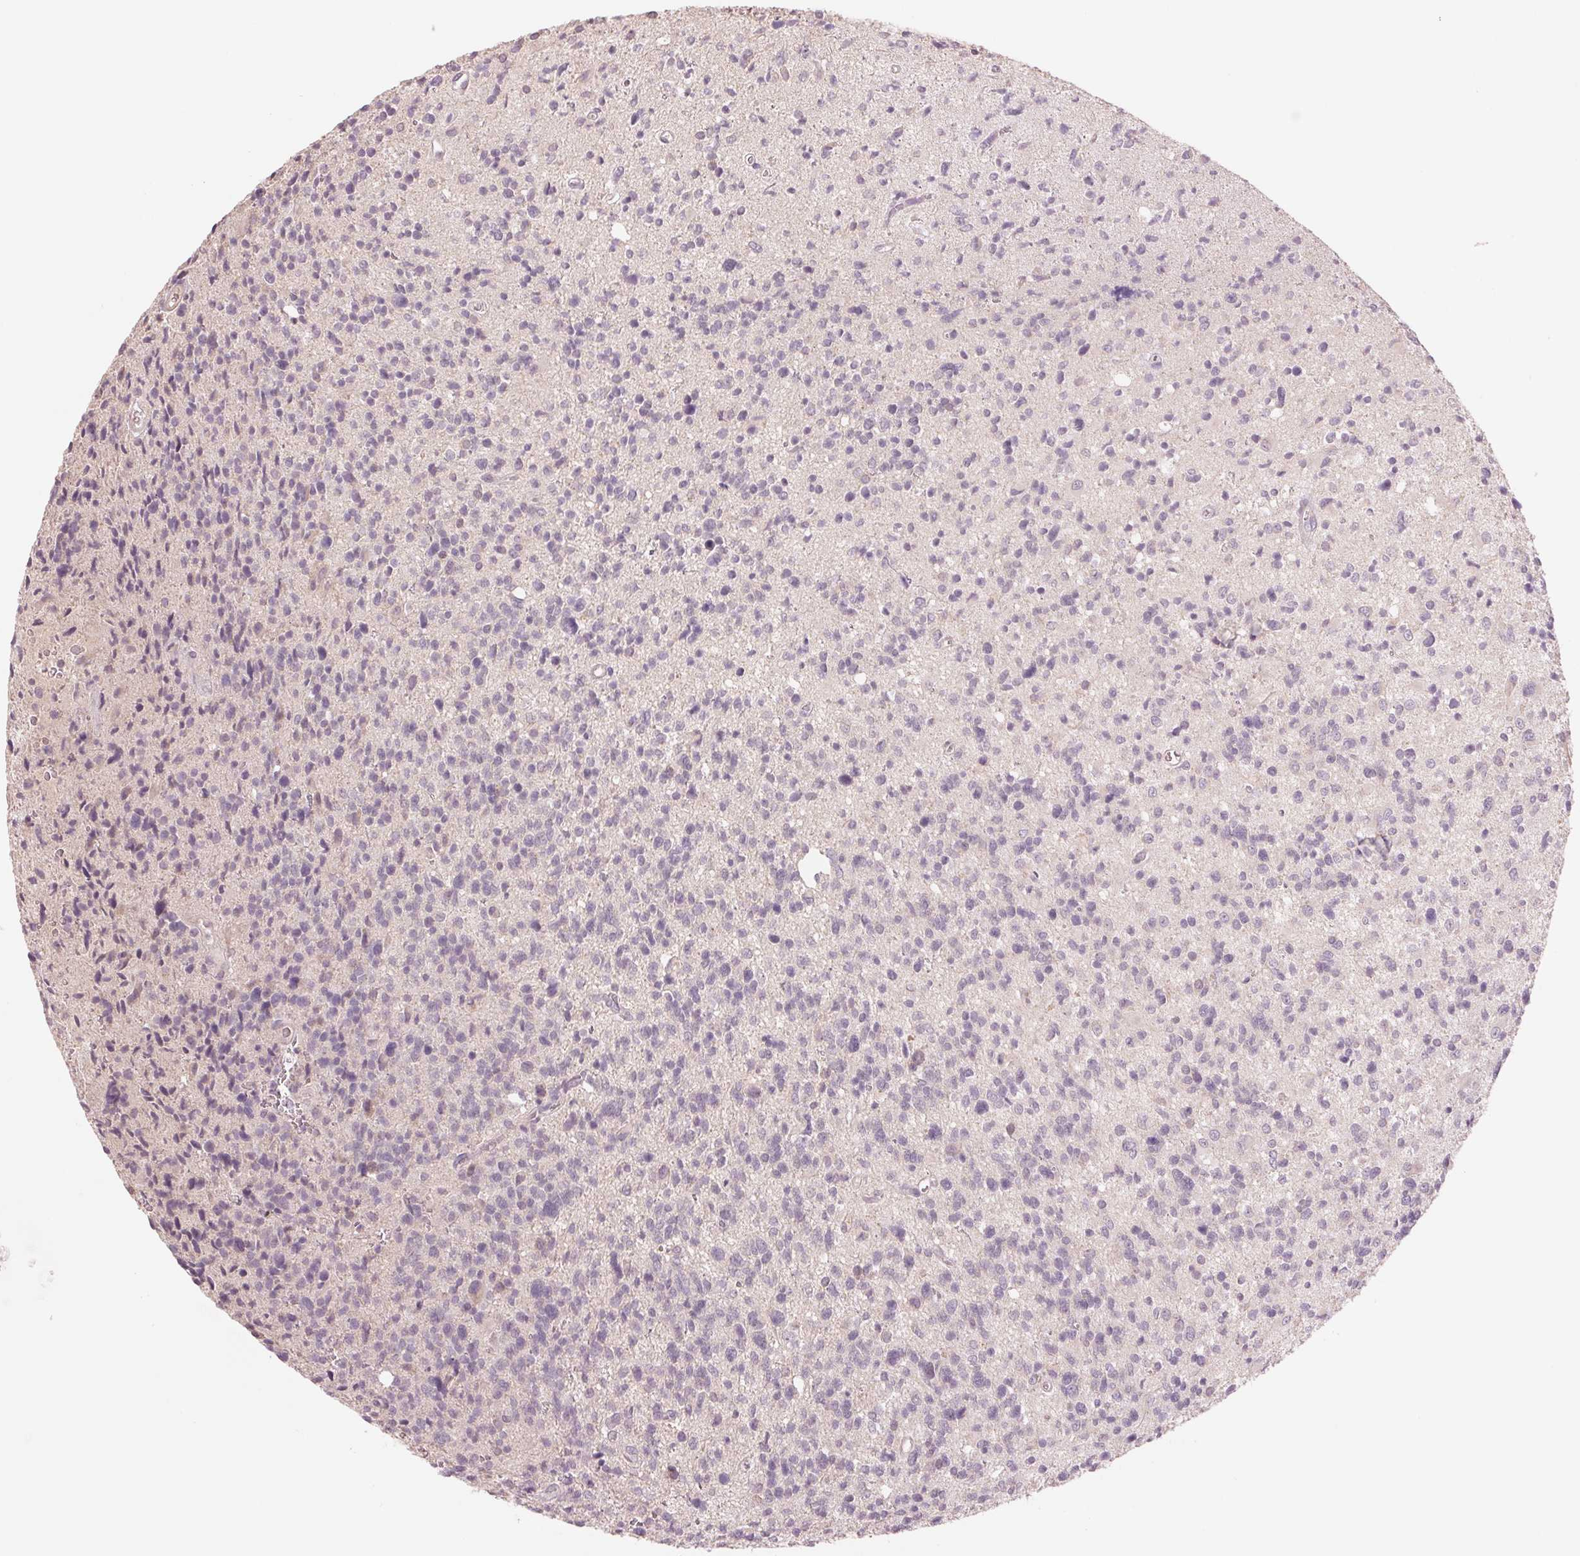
{"staining": {"intensity": "negative", "quantity": "none", "location": "none"}, "tissue": "glioma", "cell_type": "Tumor cells", "image_type": "cancer", "snomed": [{"axis": "morphology", "description": "Glioma, malignant, High grade"}, {"axis": "topography", "description": "Brain"}], "caption": "Tumor cells are negative for brown protein staining in malignant glioma (high-grade).", "gene": "PPIA", "patient": {"sex": "male", "age": 29}}